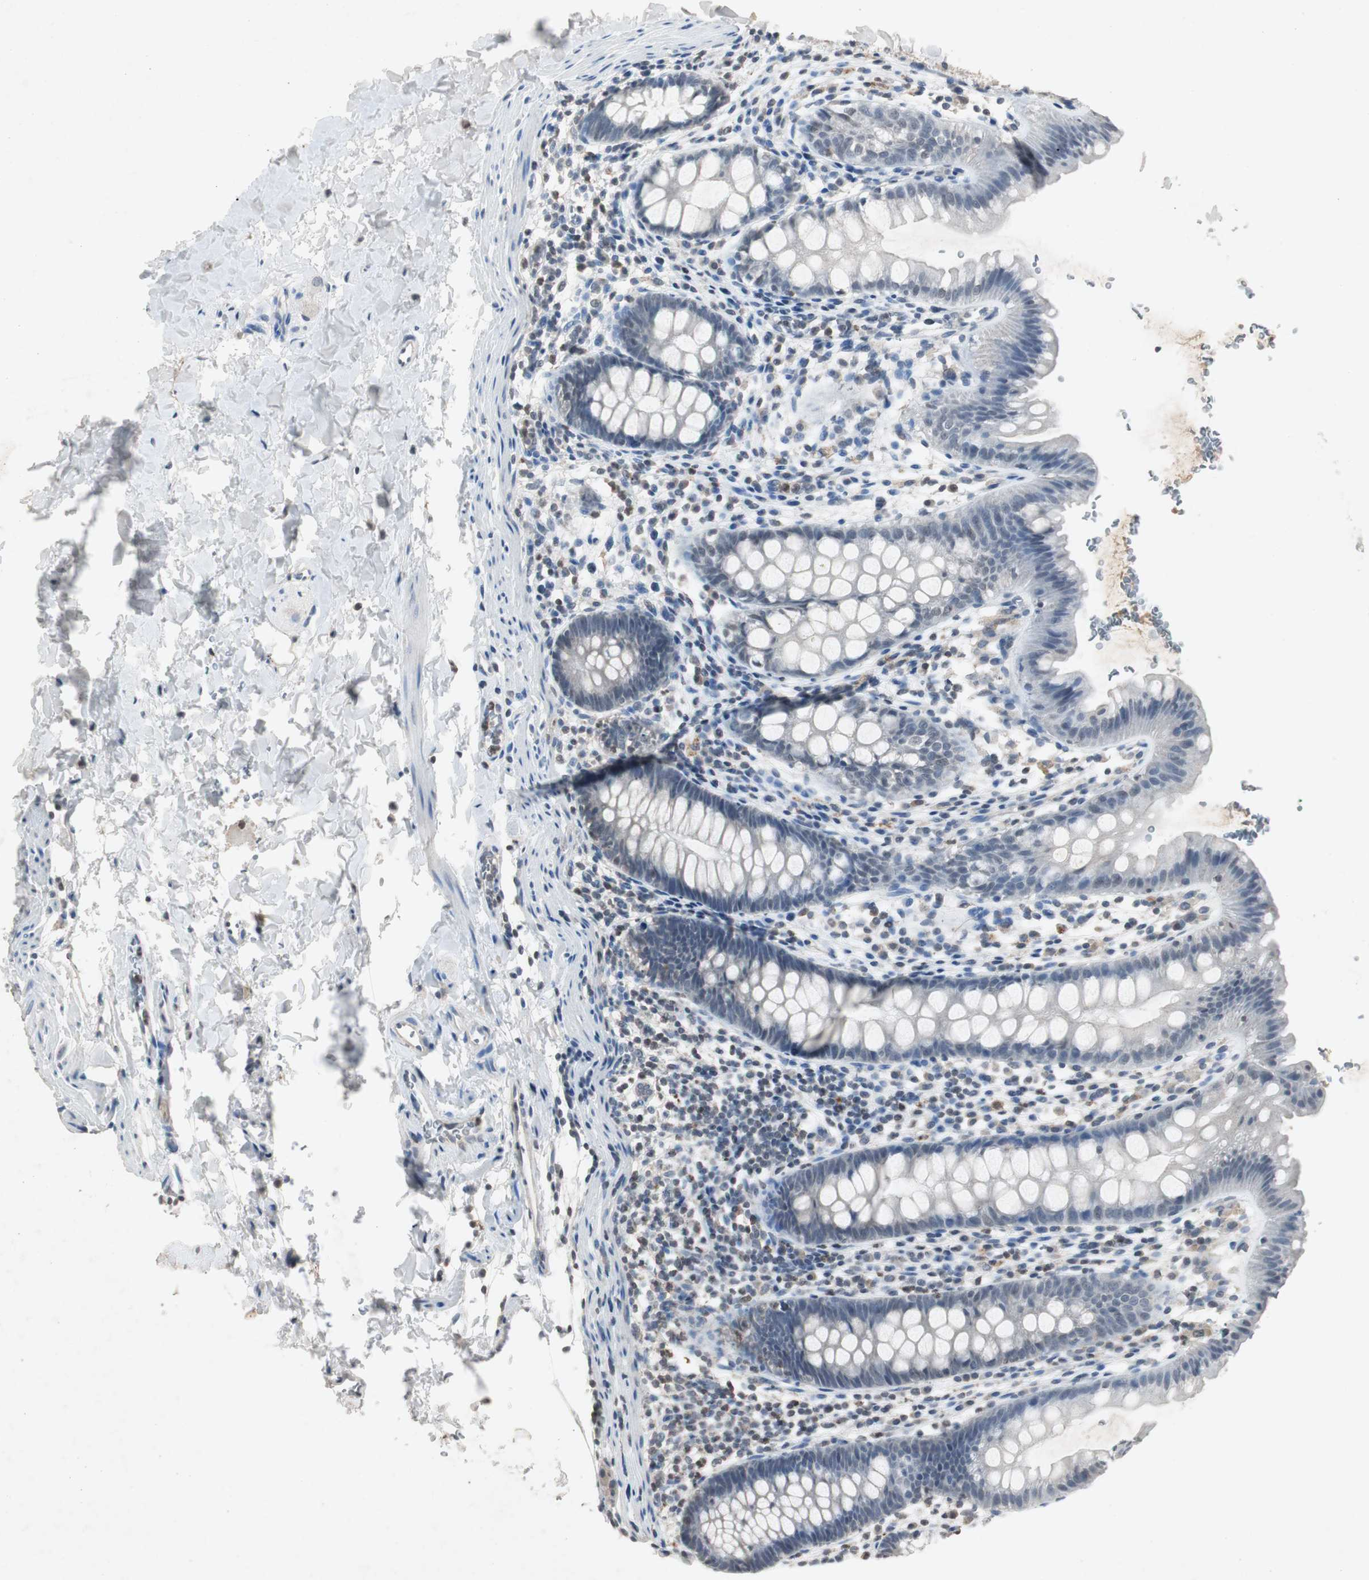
{"staining": {"intensity": "negative", "quantity": "none", "location": "none"}, "tissue": "rectum", "cell_type": "Glandular cells", "image_type": "normal", "snomed": [{"axis": "morphology", "description": "Normal tissue, NOS"}, {"axis": "topography", "description": "Rectum"}], "caption": "The immunohistochemistry image has no significant staining in glandular cells of rectum.", "gene": "ADNP2", "patient": {"sex": "female", "age": 24}}